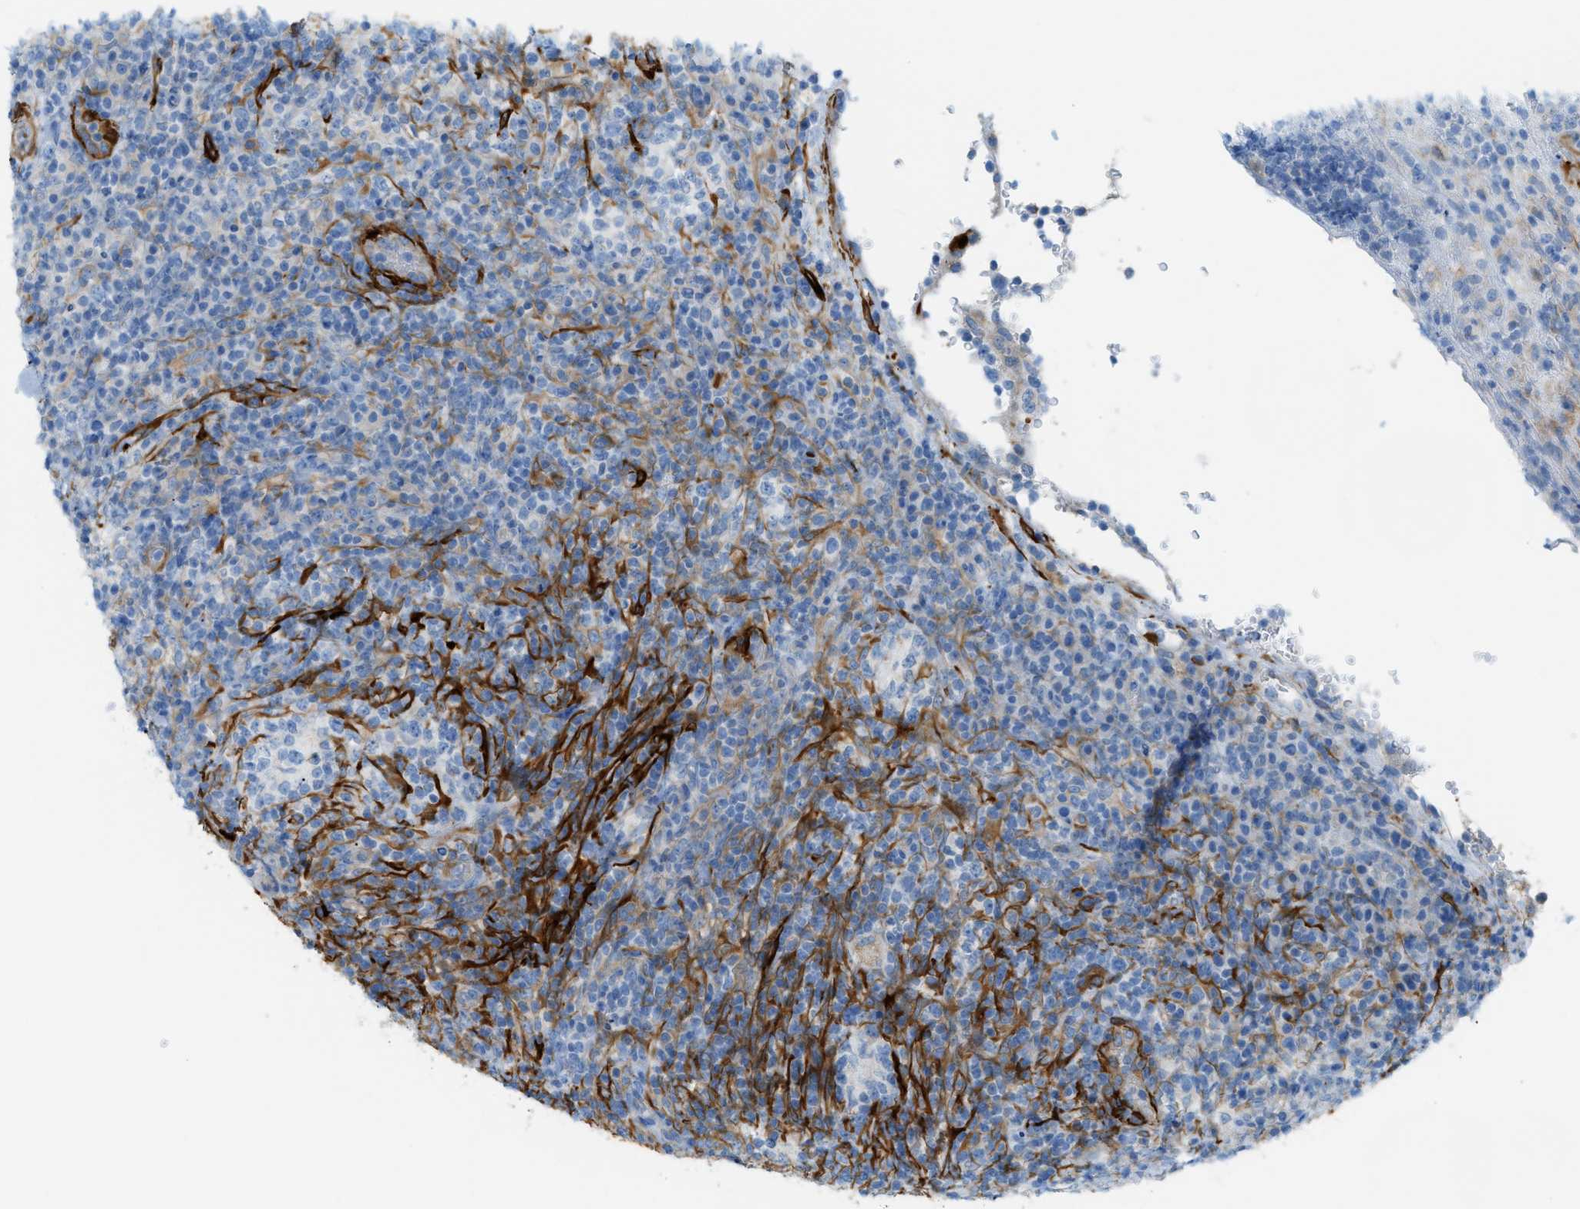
{"staining": {"intensity": "negative", "quantity": "none", "location": "none"}, "tissue": "lymphoma", "cell_type": "Tumor cells", "image_type": "cancer", "snomed": [{"axis": "morphology", "description": "Malignant lymphoma, non-Hodgkin's type, High grade"}, {"axis": "topography", "description": "Lymph node"}], "caption": "An image of human lymphoma is negative for staining in tumor cells.", "gene": "MYH11", "patient": {"sex": "female", "age": 76}}